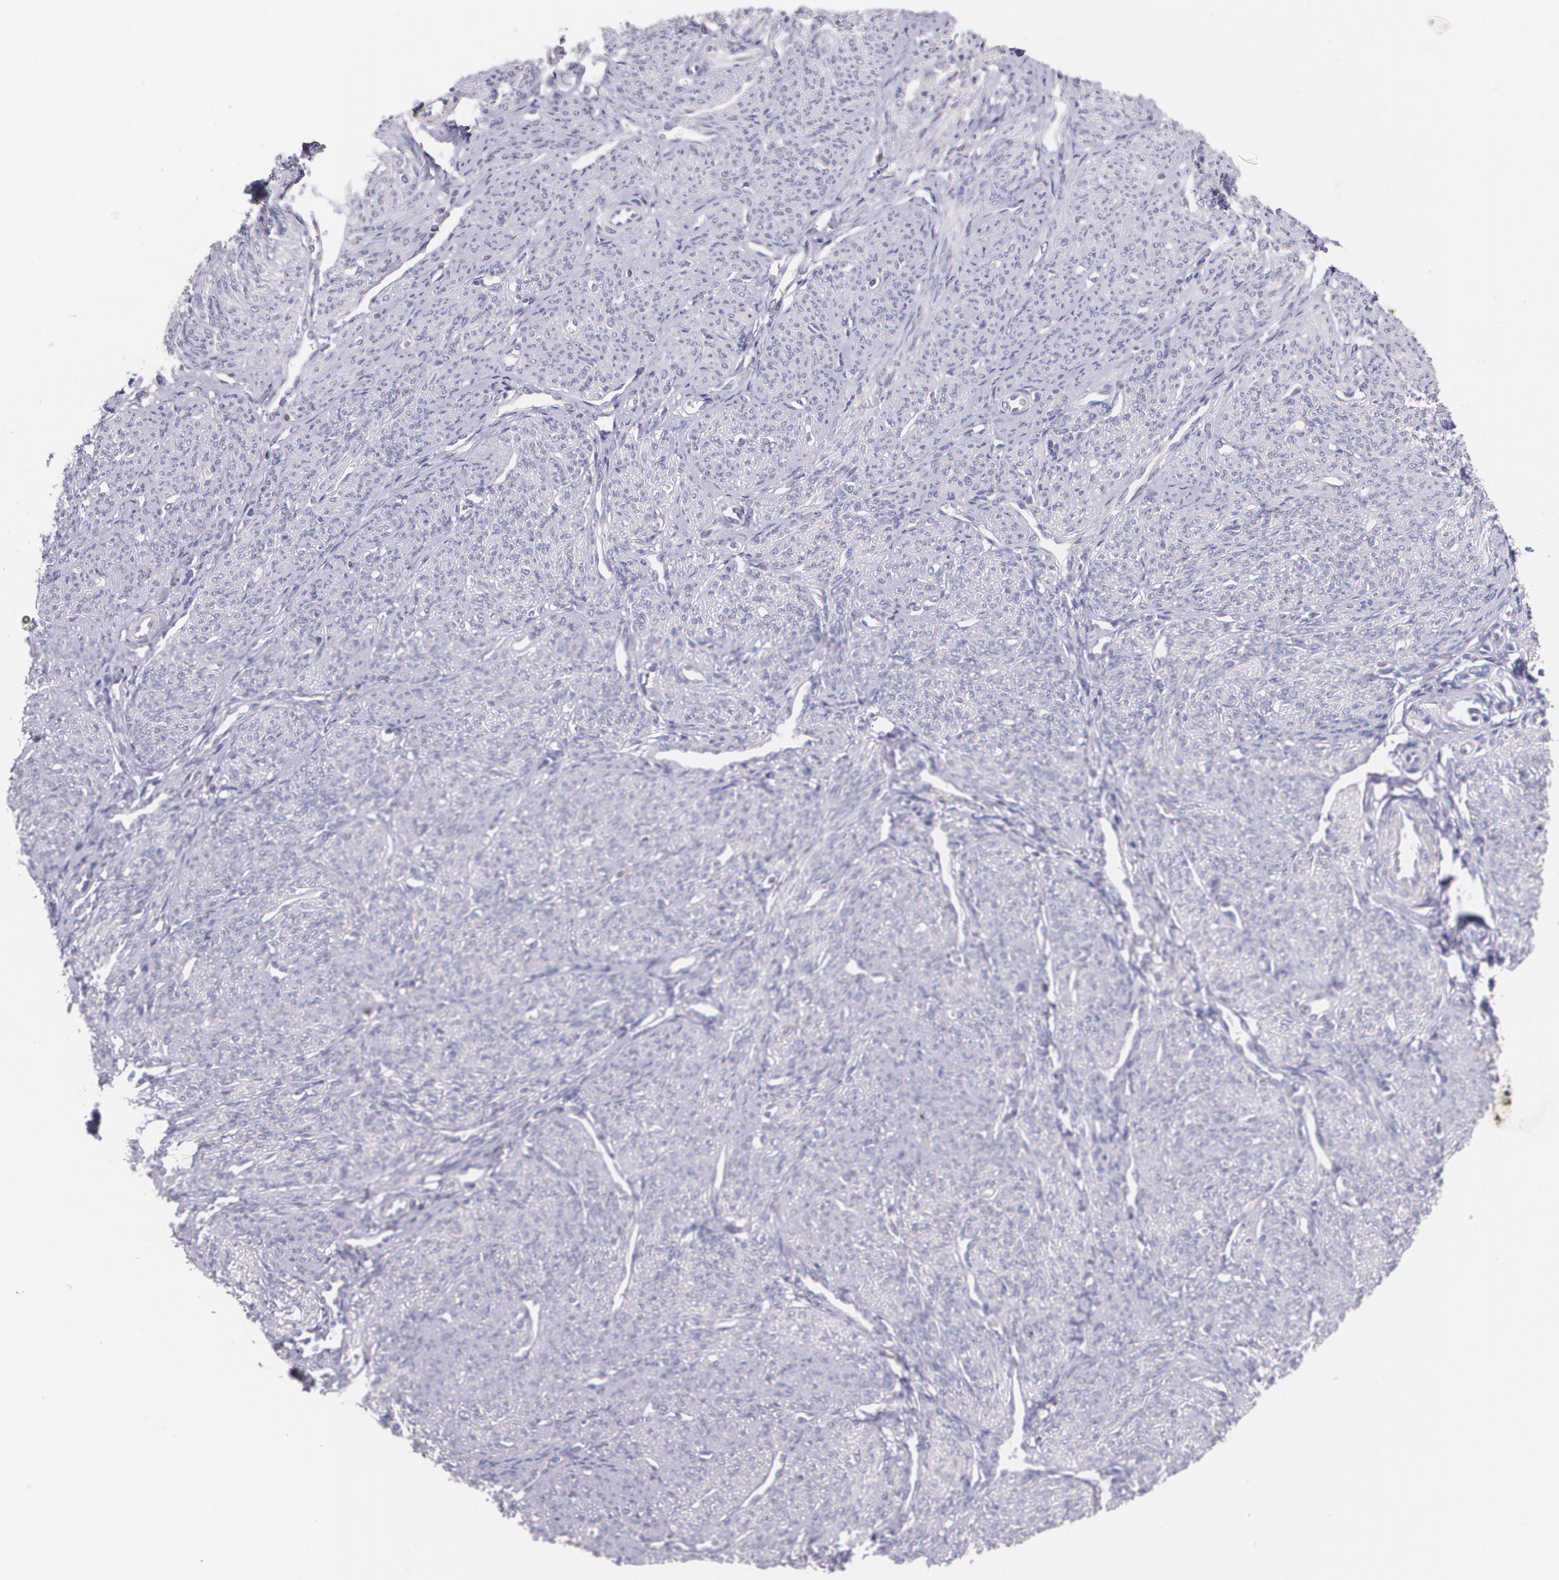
{"staining": {"intensity": "negative", "quantity": "none", "location": "none"}, "tissue": "smooth muscle", "cell_type": "Smooth muscle cells", "image_type": "normal", "snomed": [{"axis": "morphology", "description": "Normal tissue, NOS"}, {"axis": "topography", "description": "Cervix"}, {"axis": "topography", "description": "Endometrium"}], "caption": "Human smooth muscle stained for a protein using IHC displays no expression in smooth muscle cells.", "gene": "TM4SF1", "patient": {"sex": "female", "age": 65}}